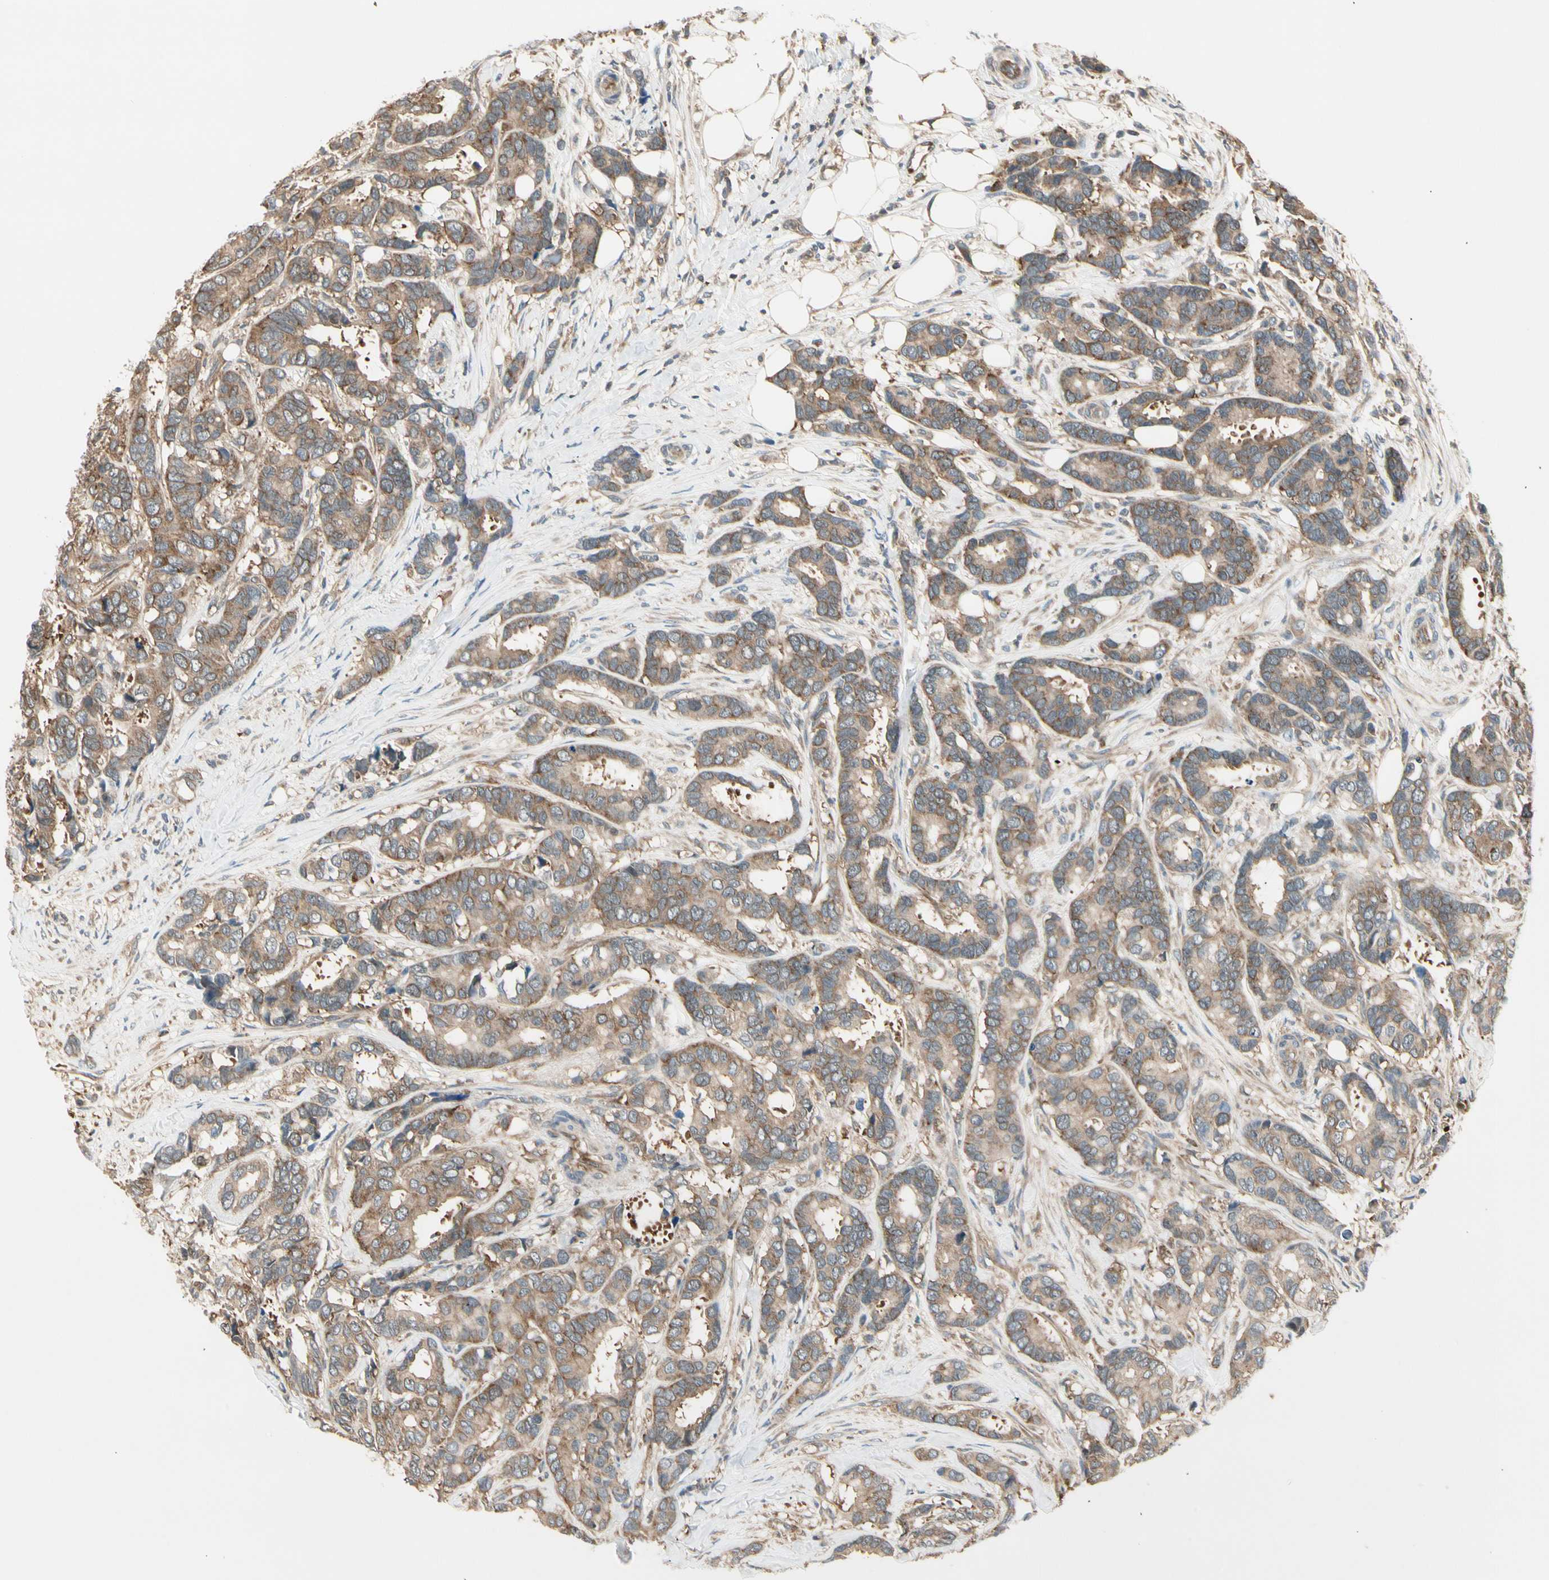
{"staining": {"intensity": "weak", "quantity": ">75%", "location": "cytoplasmic/membranous"}, "tissue": "breast cancer", "cell_type": "Tumor cells", "image_type": "cancer", "snomed": [{"axis": "morphology", "description": "Duct carcinoma"}, {"axis": "topography", "description": "Breast"}], "caption": "A high-resolution image shows IHC staining of breast cancer (infiltrating ductal carcinoma), which exhibits weak cytoplasmic/membranous positivity in about >75% of tumor cells. (DAB IHC with brightfield microscopy, high magnification).", "gene": "OXSR1", "patient": {"sex": "female", "age": 87}}